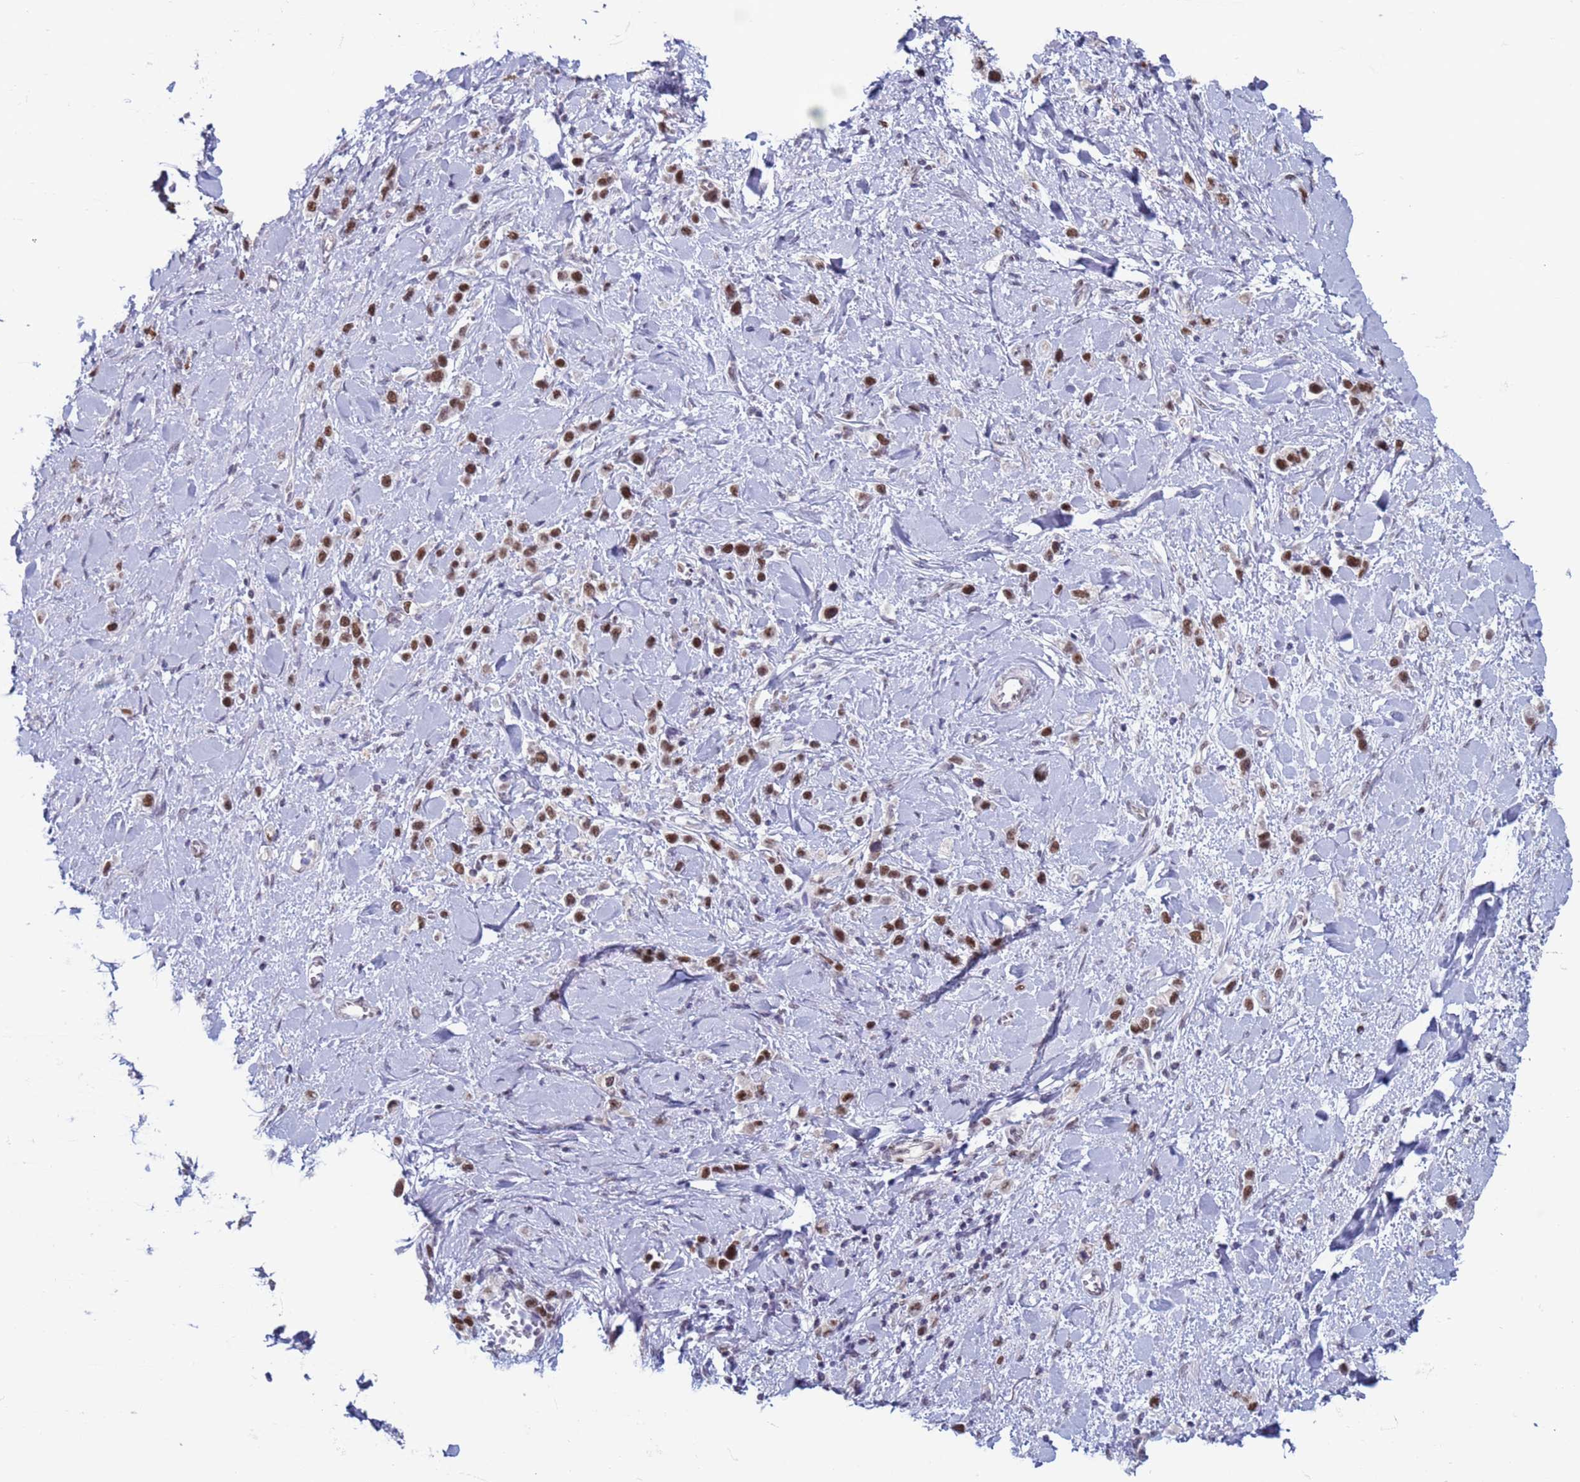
{"staining": {"intensity": "strong", "quantity": ">75%", "location": "nuclear"}, "tissue": "stomach cancer", "cell_type": "Tumor cells", "image_type": "cancer", "snomed": [{"axis": "morphology", "description": "Normal tissue, NOS"}, {"axis": "morphology", "description": "Adenocarcinoma, NOS"}, {"axis": "topography", "description": "Stomach, upper"}, {"axis": "topography", "description": "Stomach"}], "caption": "This is an image of IHC staining of adenocarcinoma (stomach), which shows strong expression in the nuclear of tumor cells.", "gene": "SAE1", "patient": {"sex": "female", "age": 65}}